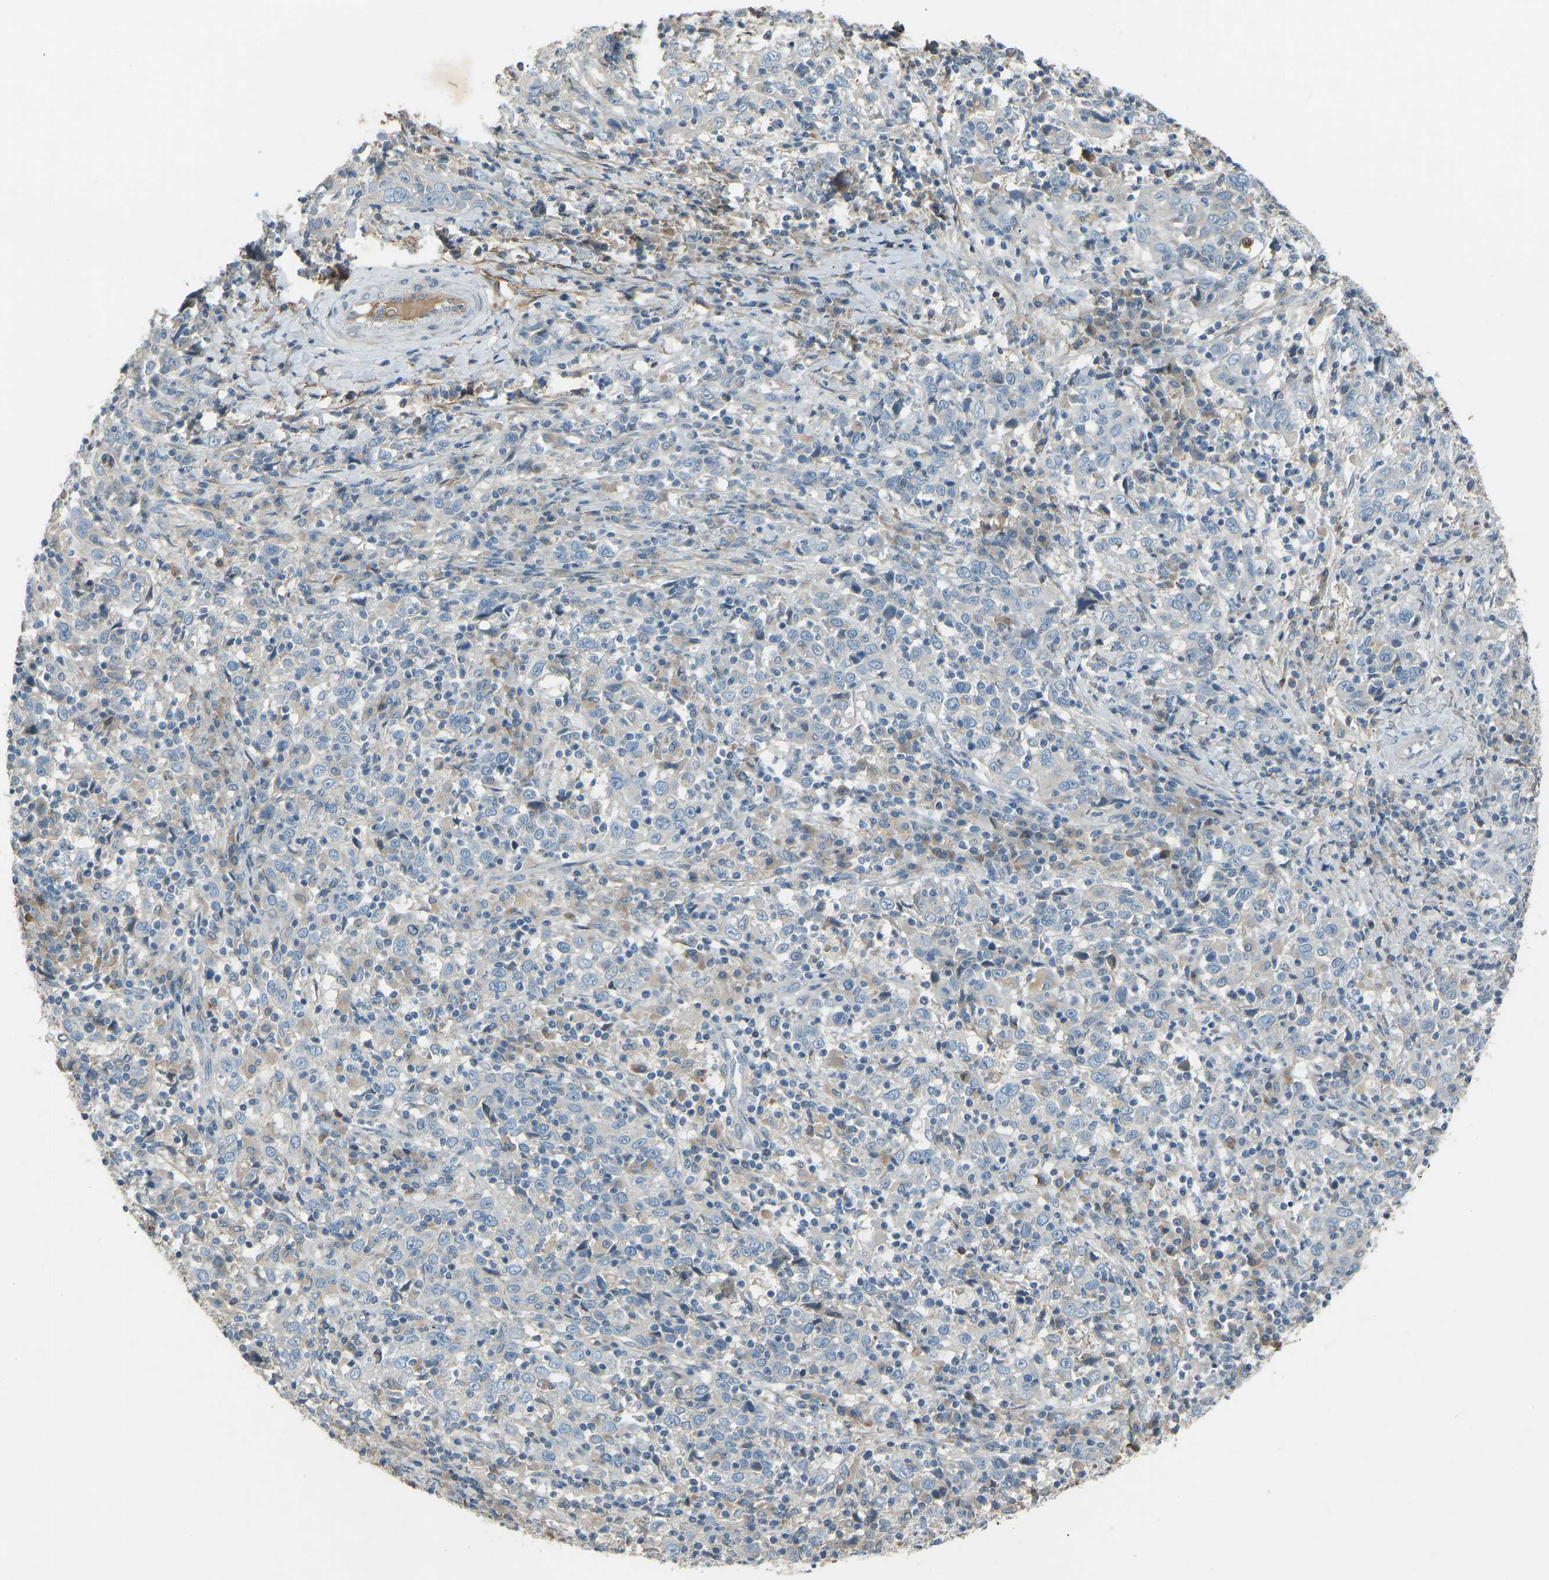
{"staining": {"intensity": "negative", "quantity": "none", "location": "none"}, "tissue": "cervical cancer", "cell_type": "Tumor cells", "image_type": "cancer", "snomed": [{"axis": "morphology", "description": "Squamous cell carcinoma, NOS"}, {"axis": "topography", "description": "Cervix"}], "caption": "The photomicrograph displays no staining of tumor cells in cervical squamous cell carcinoma.", "gene": "FBLN2", "patient": {"sex": "female", "age": 46}}